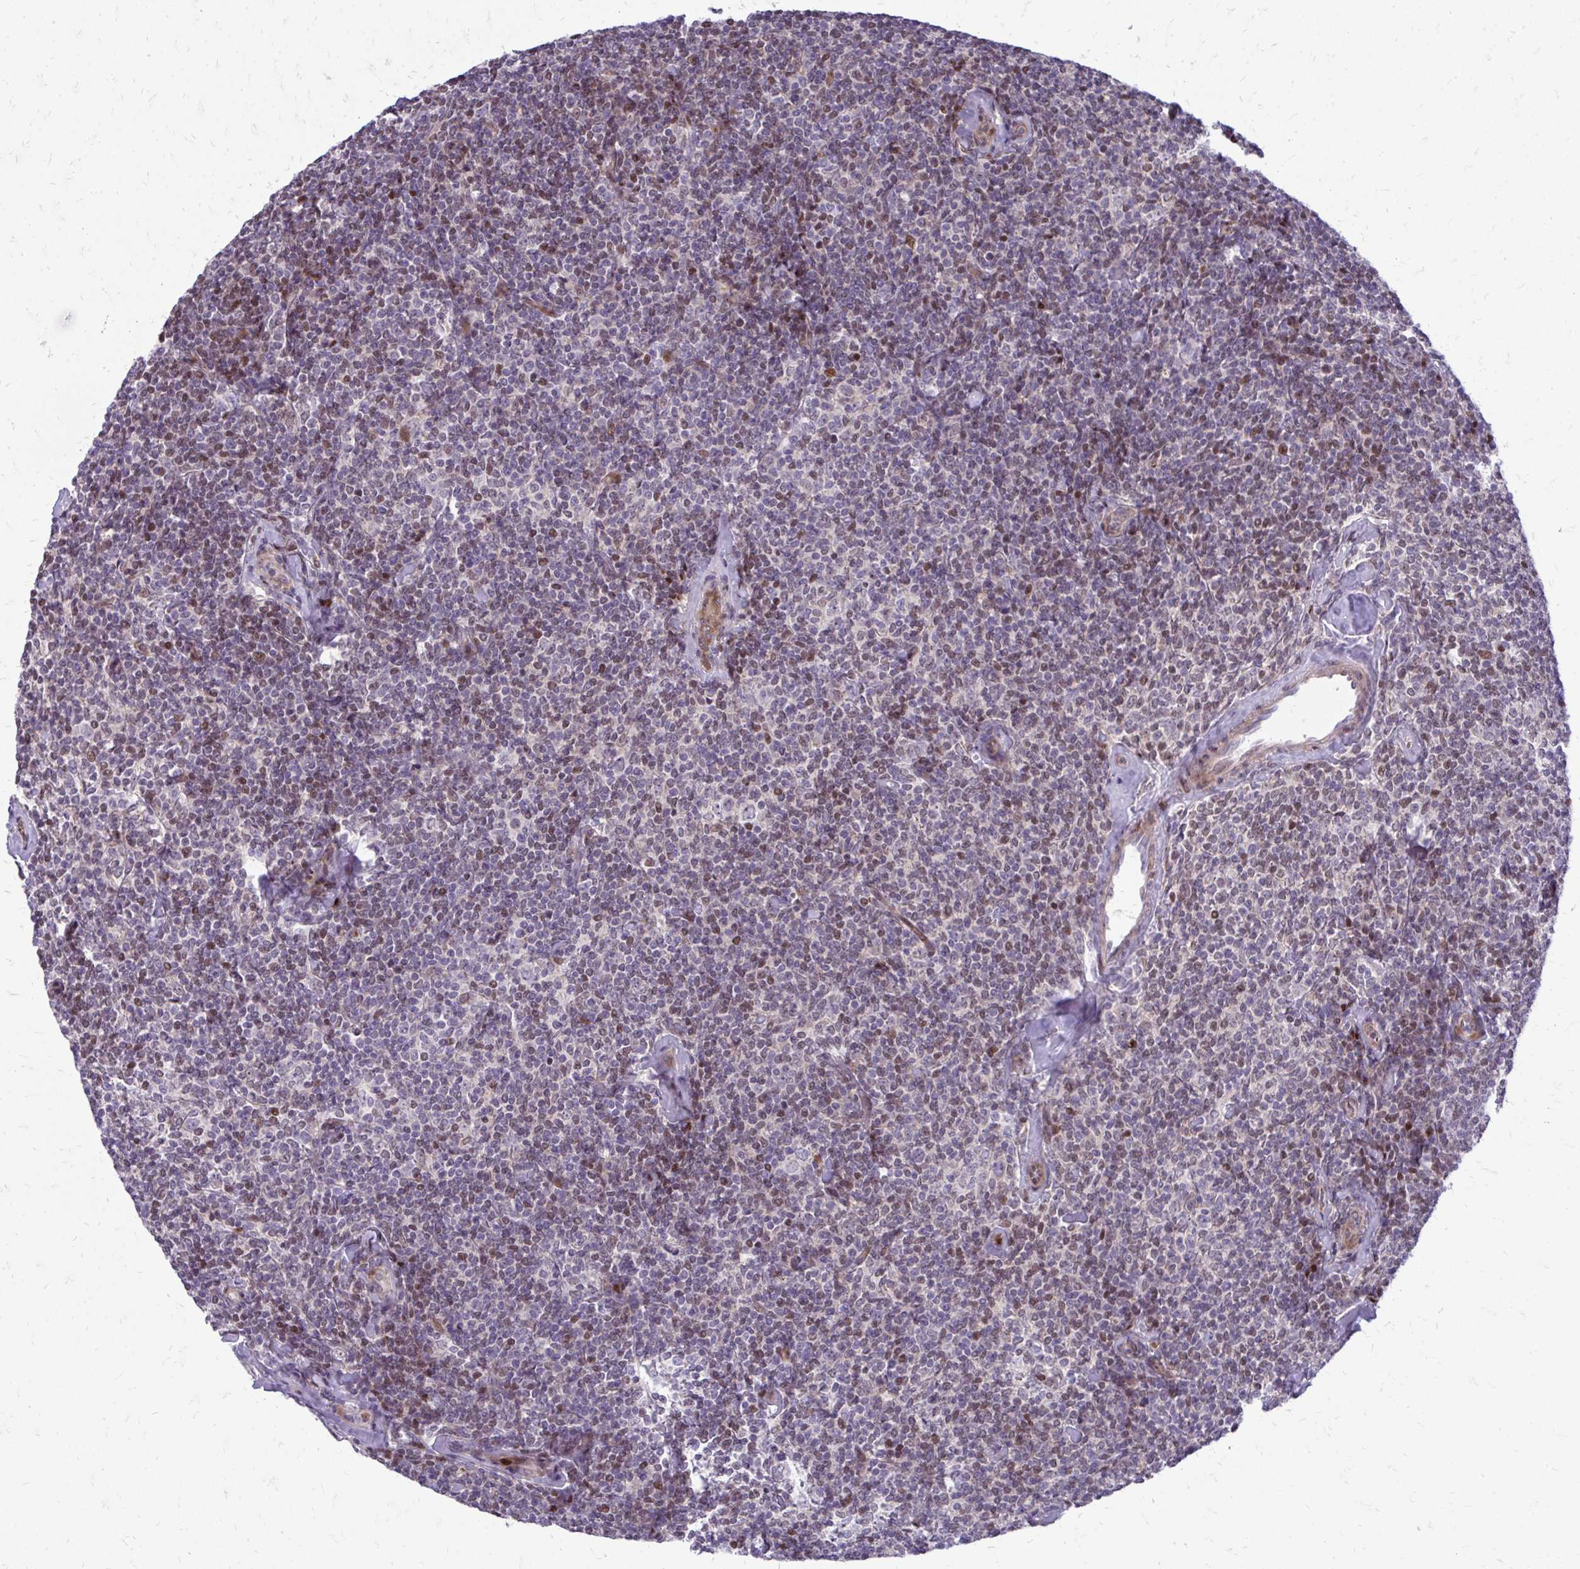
{"staining": {"intensity": "moderate", "quantity": "25%-75%", "location": "nuclear"}, "tissue": "lymphoma", "cell_type": "Tumor cells", "image_type": "cancer", "snomed": [{"axis": "morphology", "description": "Malignant lymphoma, non-Hodgkin's type, Low grade"}, {"axis": "topography", "description": "Lymph node"}], "caption": "Protein expression analysis of low-grade malignant lymphoma, non-Hodgkin's type exhibits moderate nuclear positivity in approximately 25%-75% of tumor cells.", "gene": "PPDPFL", "patient": {"sex": "female", "age": 56}}